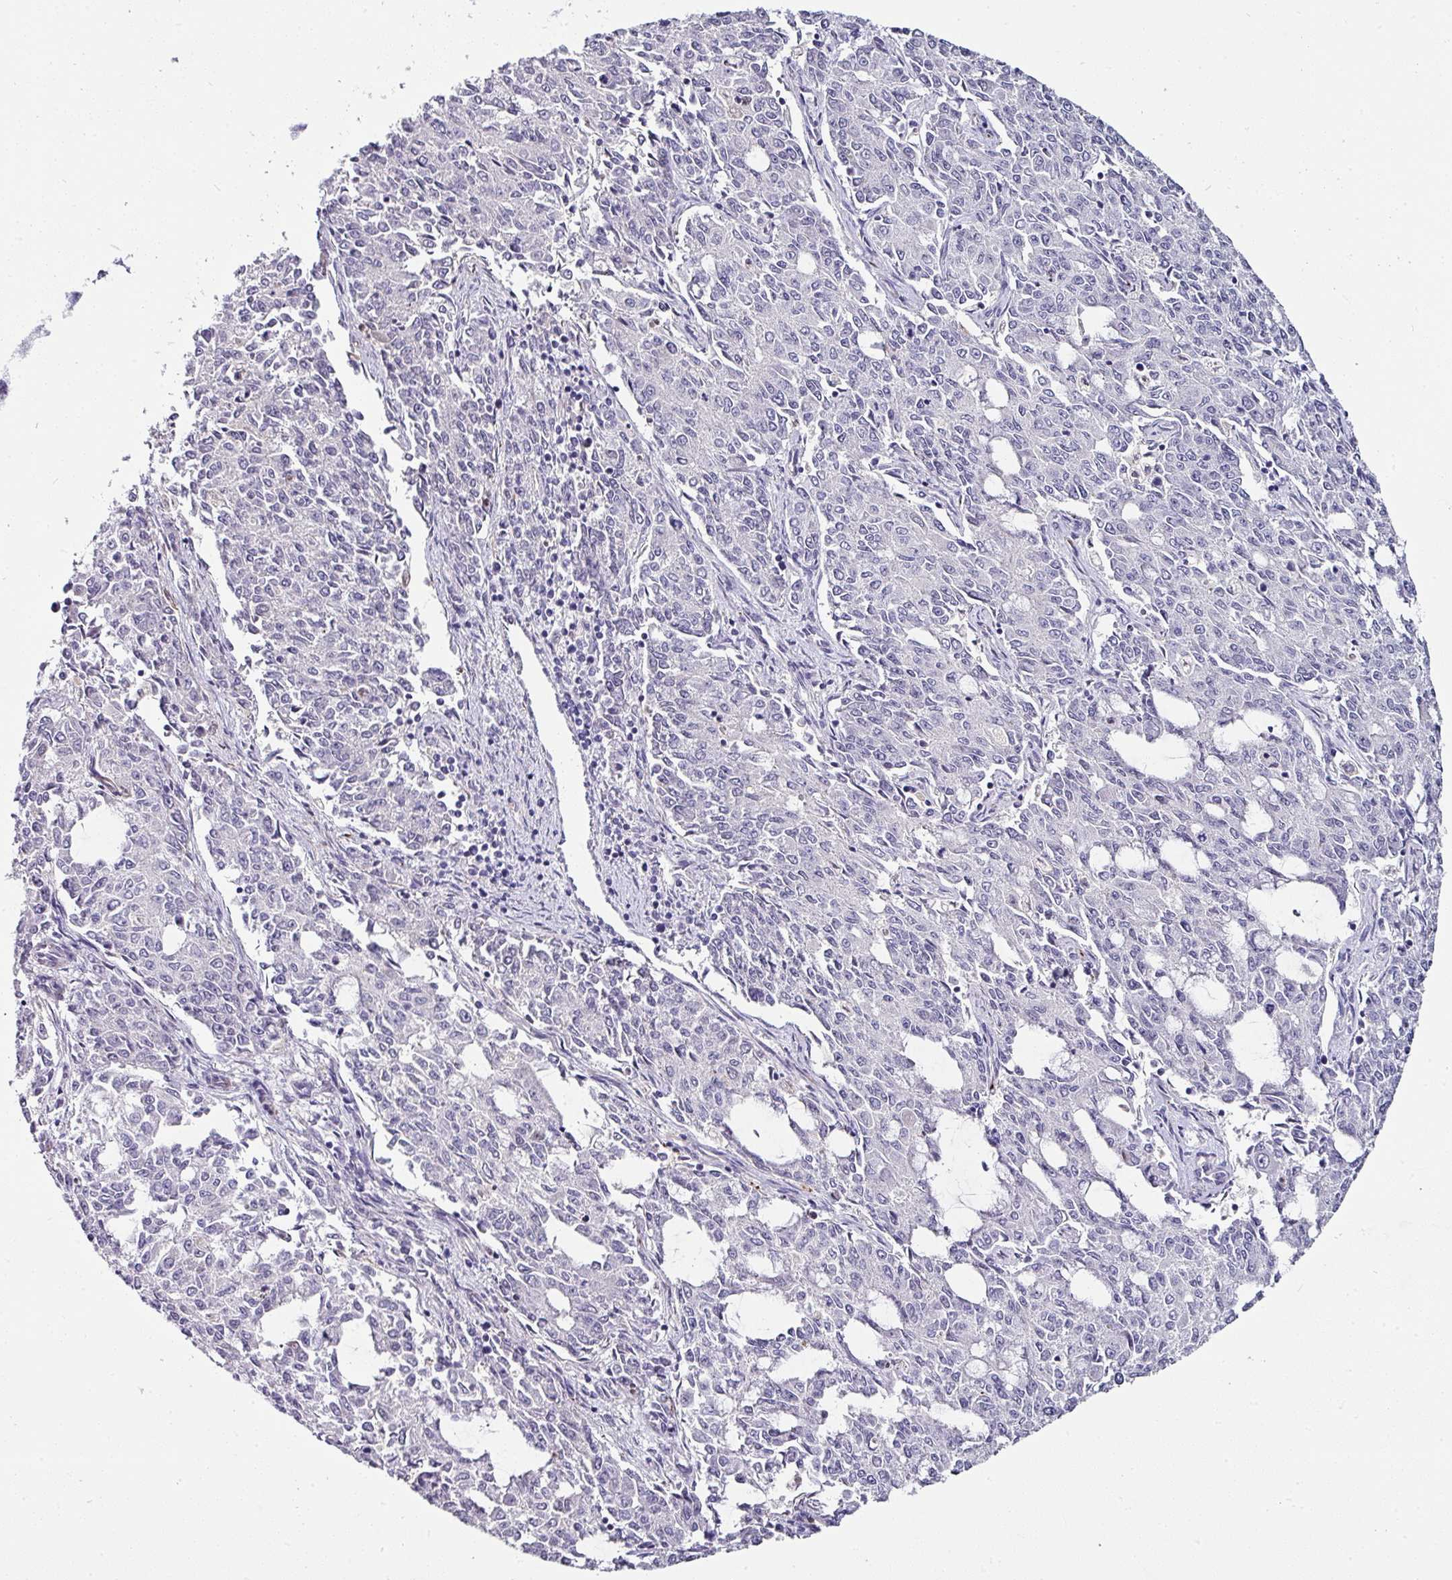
{"staining": {"intensity": "negative", "quantity": "none", "location": "none"}, "tissue": "endometrial cancer", "cell_type": "Tumor cells", "image_type": "cancer", "snomed": [{"axis": "morphology", "description": "Adenocarcinoma, NOS"}, {"axis": "topography", "description": "Endometrium"}], "caption": "IHC of human endometrial cancer displays no positivity in tumor cells.", "gene": "TMPRSS9", "patient": {"sex": "female", "age": 50}}